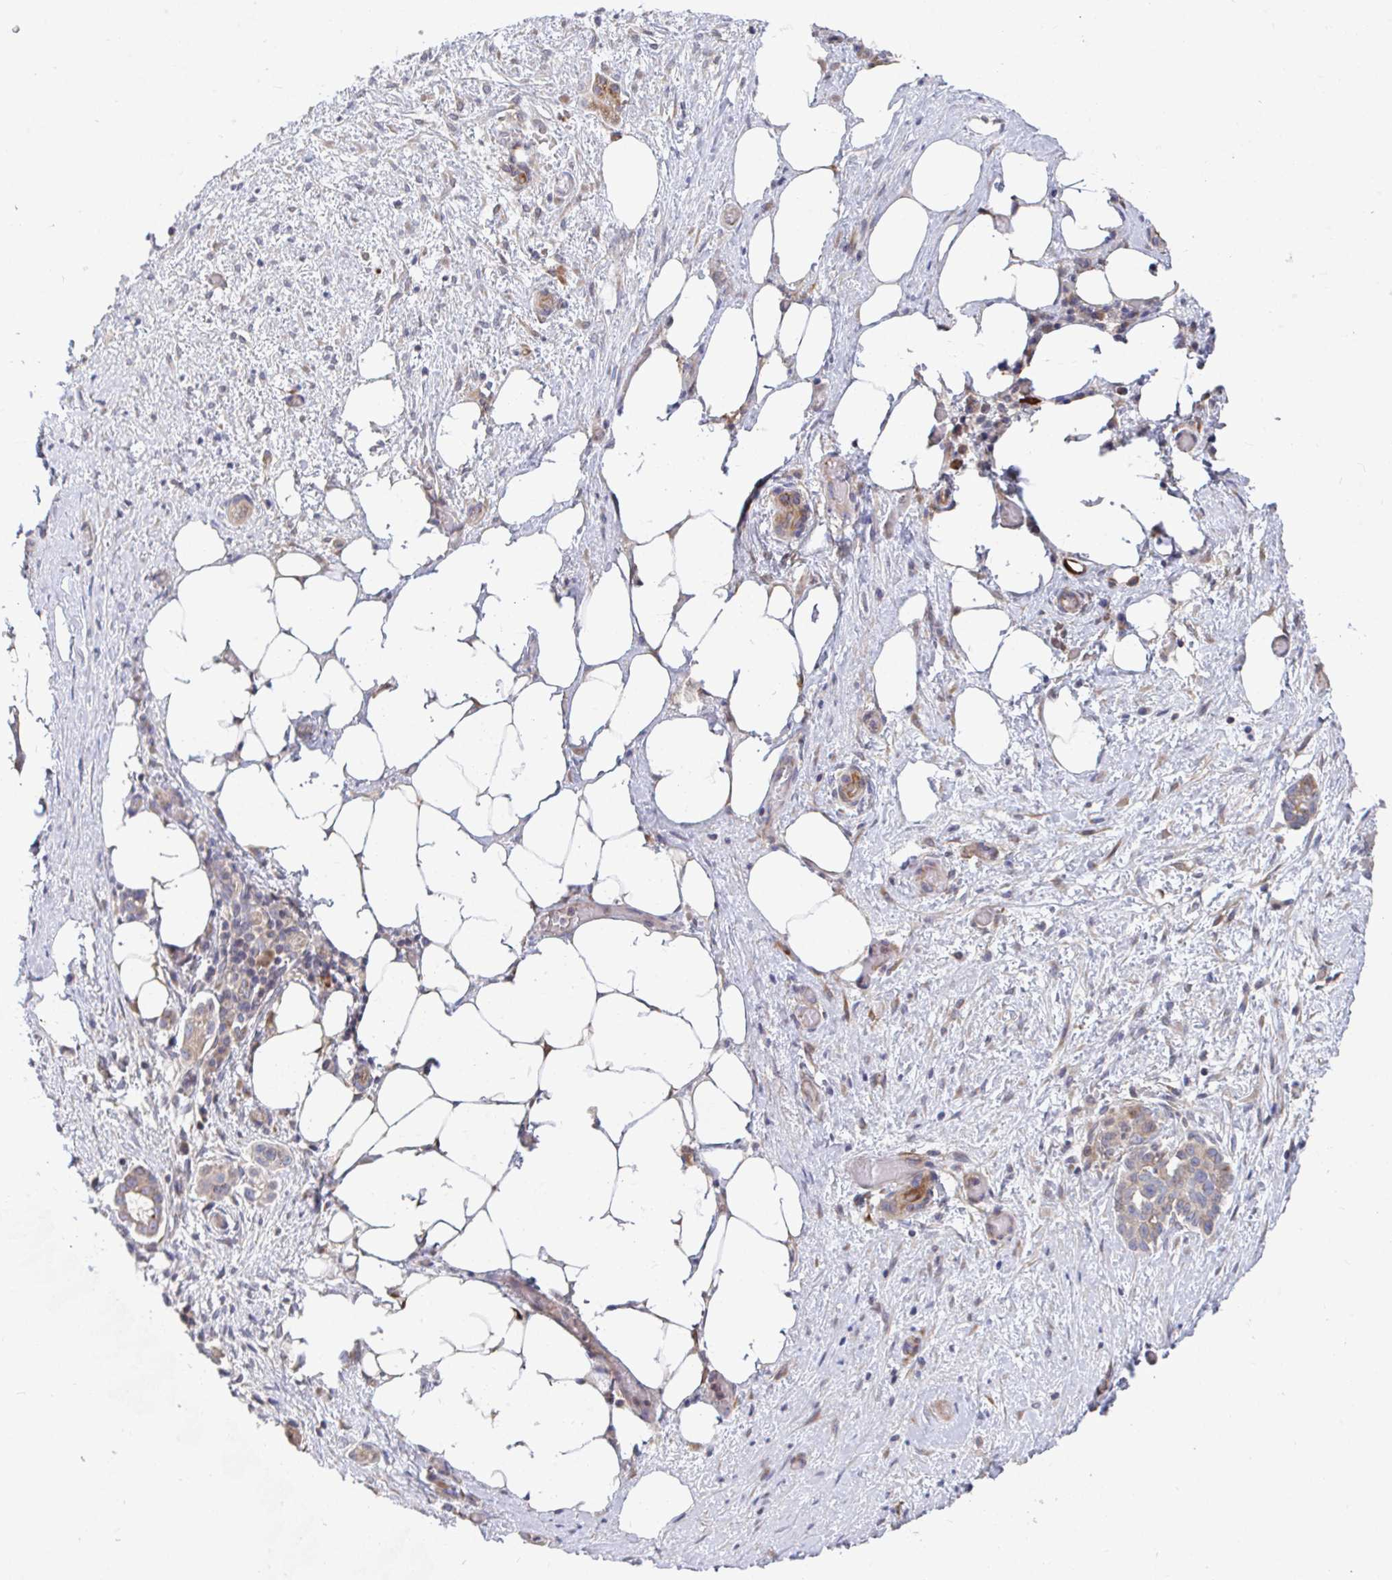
{"staining": {"intensity": "moderate", "quantity": ">75%", "location": "cytoplasmic/membranous"}, "tissue": "ovarian cancer", "cell_type": "Tumor cells", "image_type": "cancer", "snomed": [{"axis": "morphology", "description": "Cystadenocarcinoma, serous, NOS"}, {"axis": "topography", "description": "Ovary"}], "caption": "Protein expression analysis of human ovarian serous cystadenocarcinoma reveals moderate cytoplasmic/membranous staining in about >75% of tumor cells.", "gene": "EIF1AD", "patient": {"sex": "female", "age": 50}}